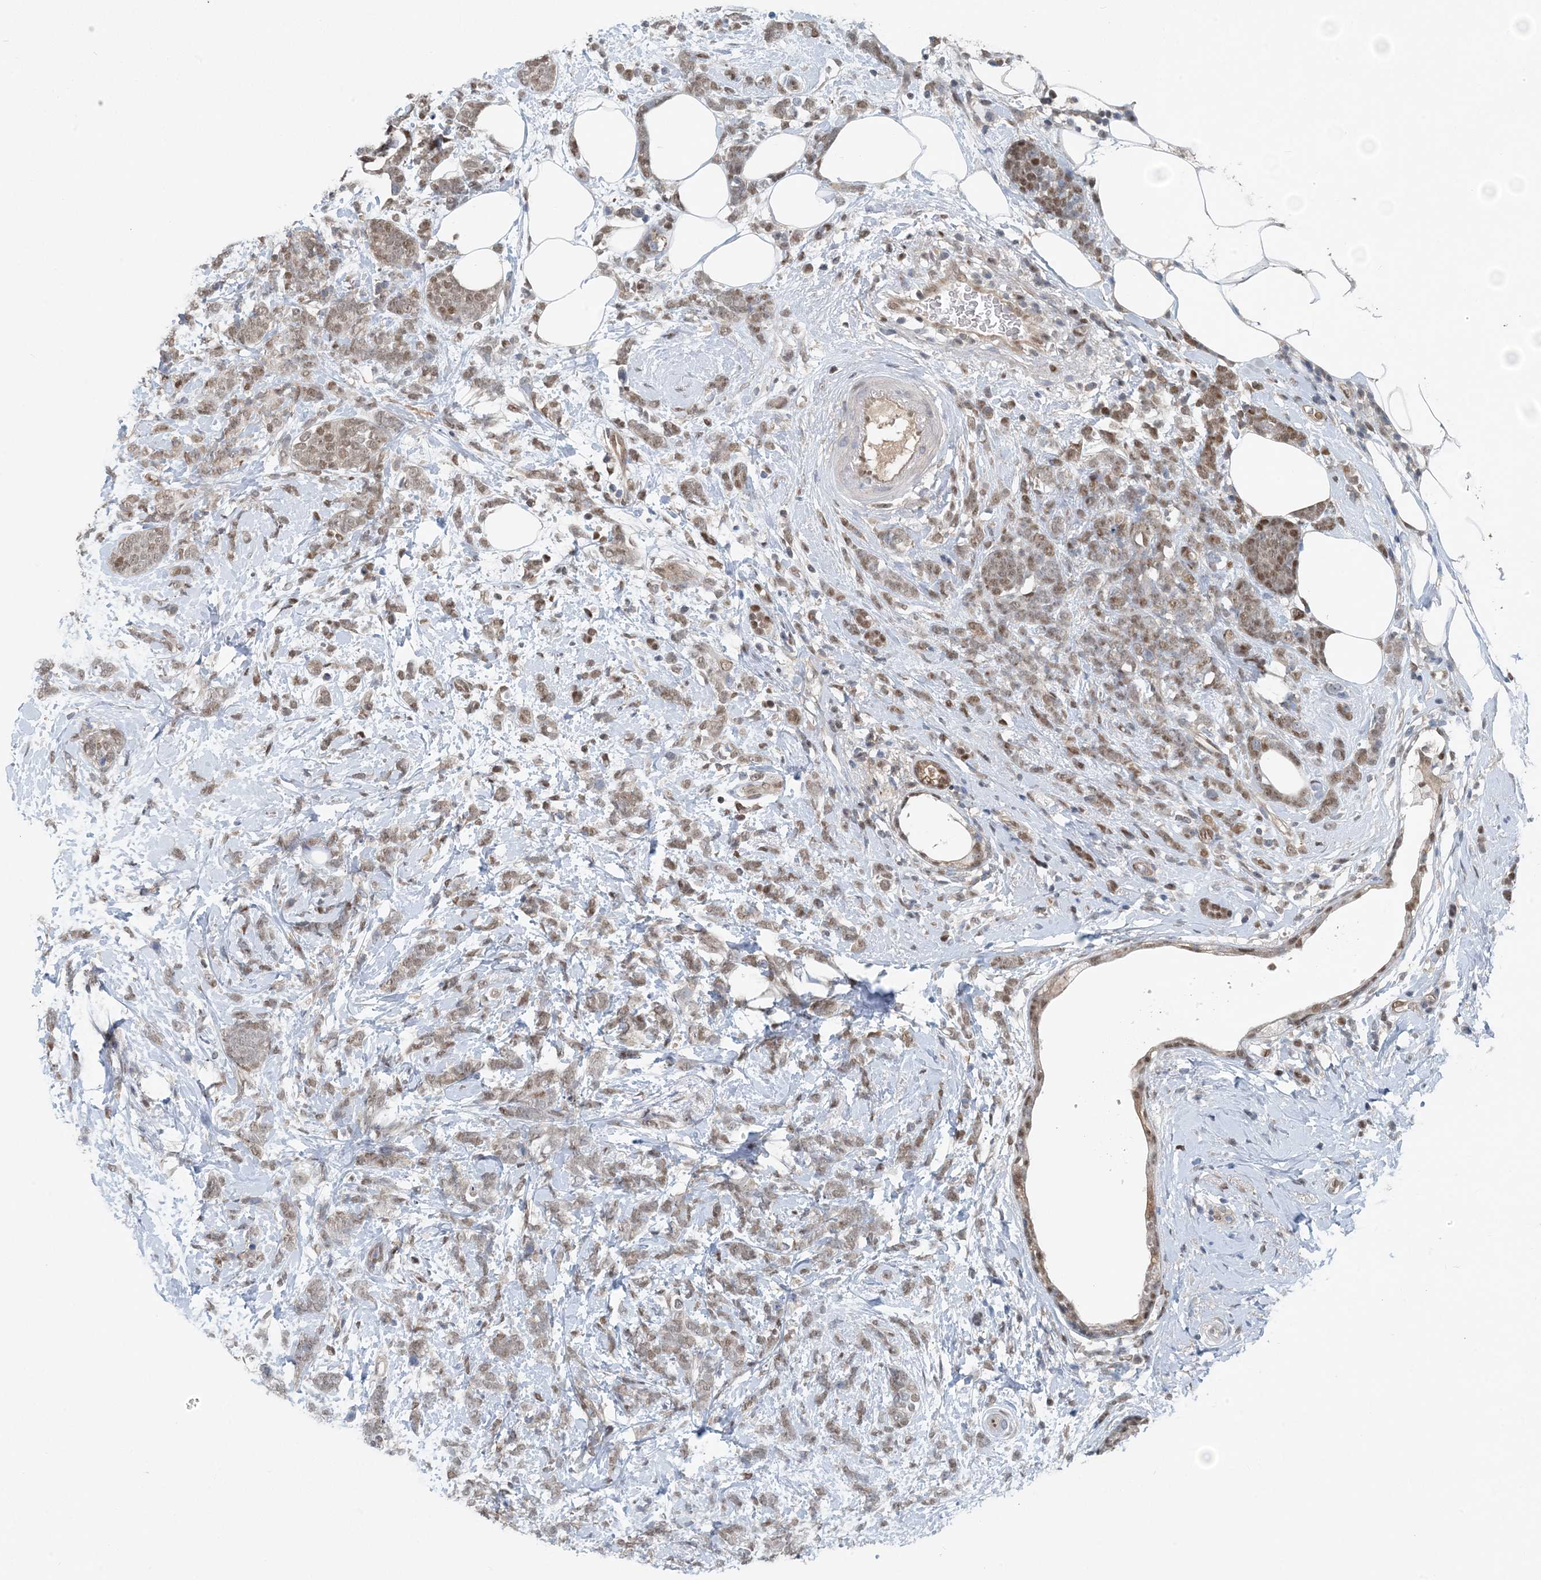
{"staining": {"intensity": "moderate", "quantity": ">75%", "location": "cytoplasmic/membranous,nuclear"}, "tissue": "breast cancer", "cell_type": "Tumor cells", "image_type": "cancer", "snomed": [{"axis": "morphology", "description": "Lobular carcinoma"}, {"axis": "topography", "description": "Breast"}], "caption": "Immunohistochemistry (IHC) of breast cancer demonstrates medium levels of moderate cytoplasmic/membranous and nuclear expression in approximately >75% of tumor cells.", "gene": "HIKESHI", "patient": {"sex": "female", "age": 58}}